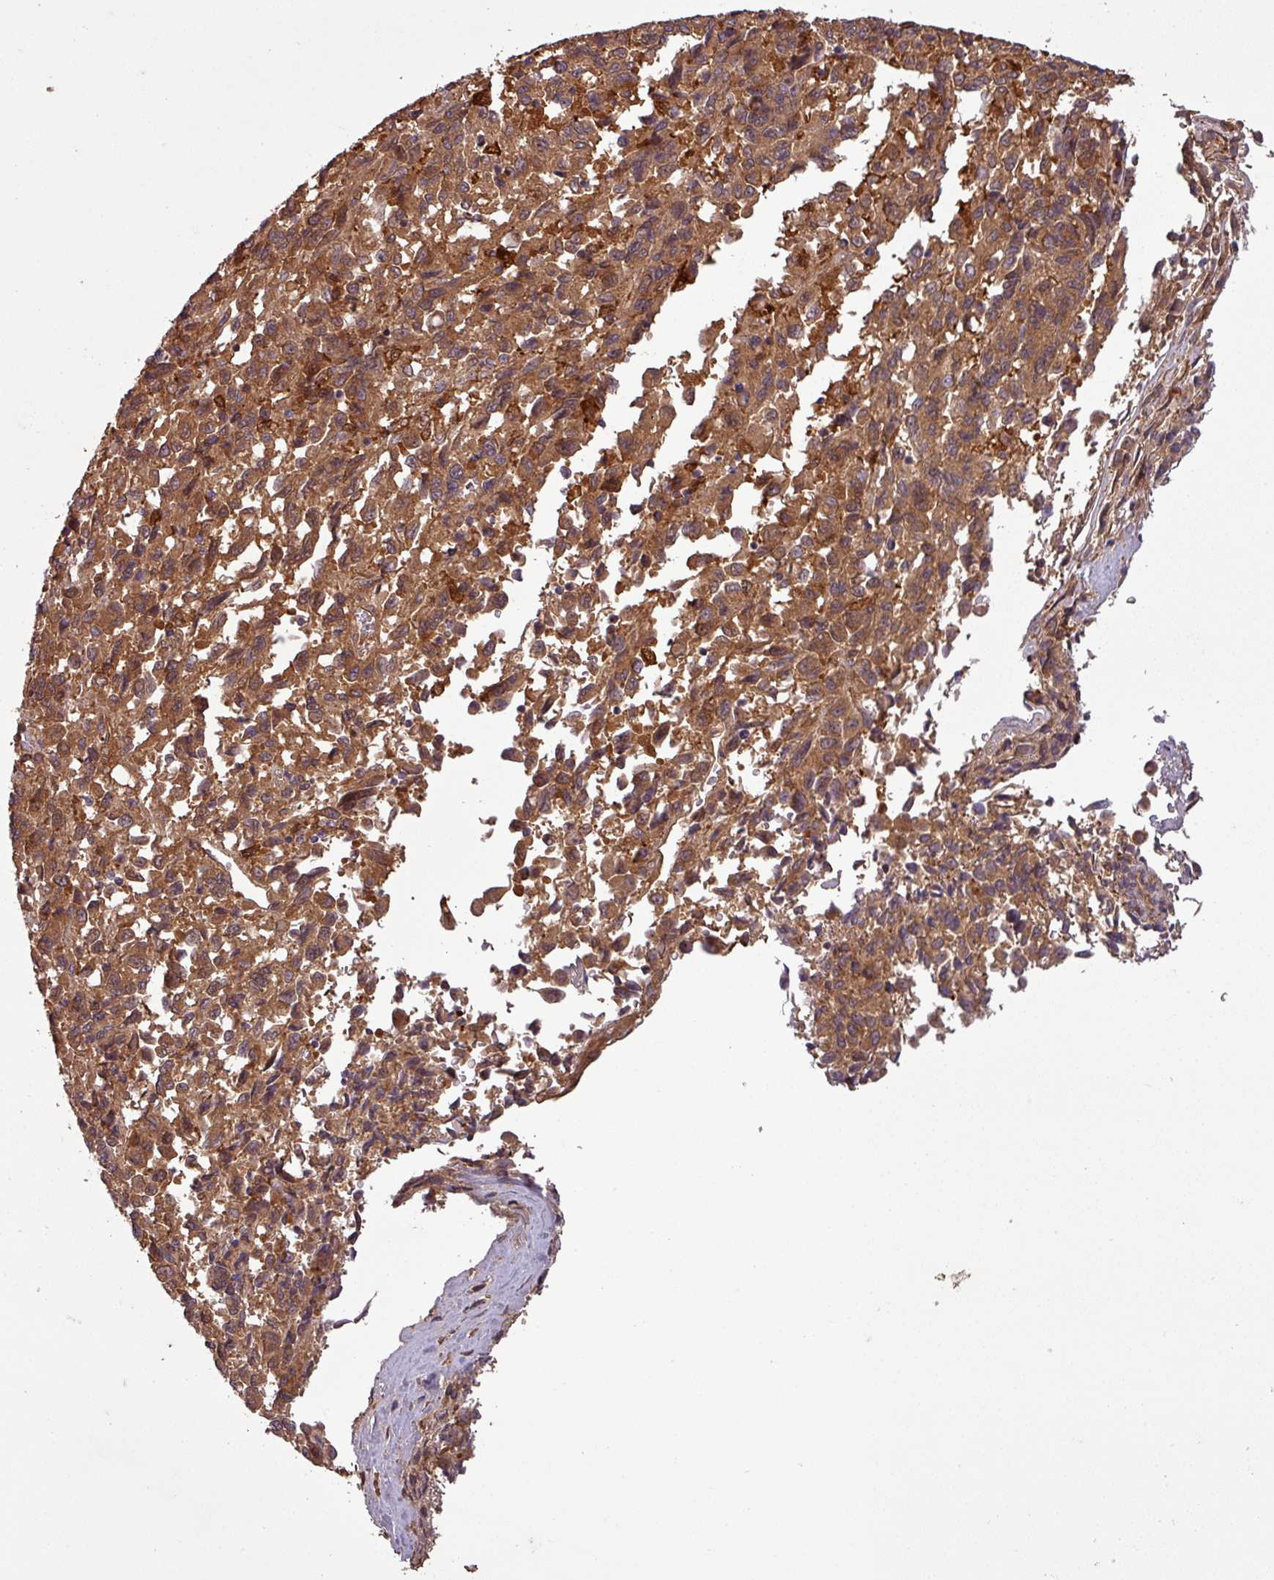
{"staining": {"intensity": "moderate", "quantity": ">75%", "location": "cytoplasmic/membranous"}, "tissue": "melanoma", "cell_type": "Tumor cells", "image_type": "cancer", "snomed": [{"axis": "morphology", "description": "Malignant melanoma, Metastatic site"}, {"axis": "topography", "description": "Lung"}], "caption": "Tumor cells display medium levels of moderate cytoplasmic/membranous expression in about >75% of cells in human melanoma. (DAB IHC, brown staining for protein, blue staining for nuclei).", "gene": "SIRPB2", "patient": {"sex": "male", "age": 64}}